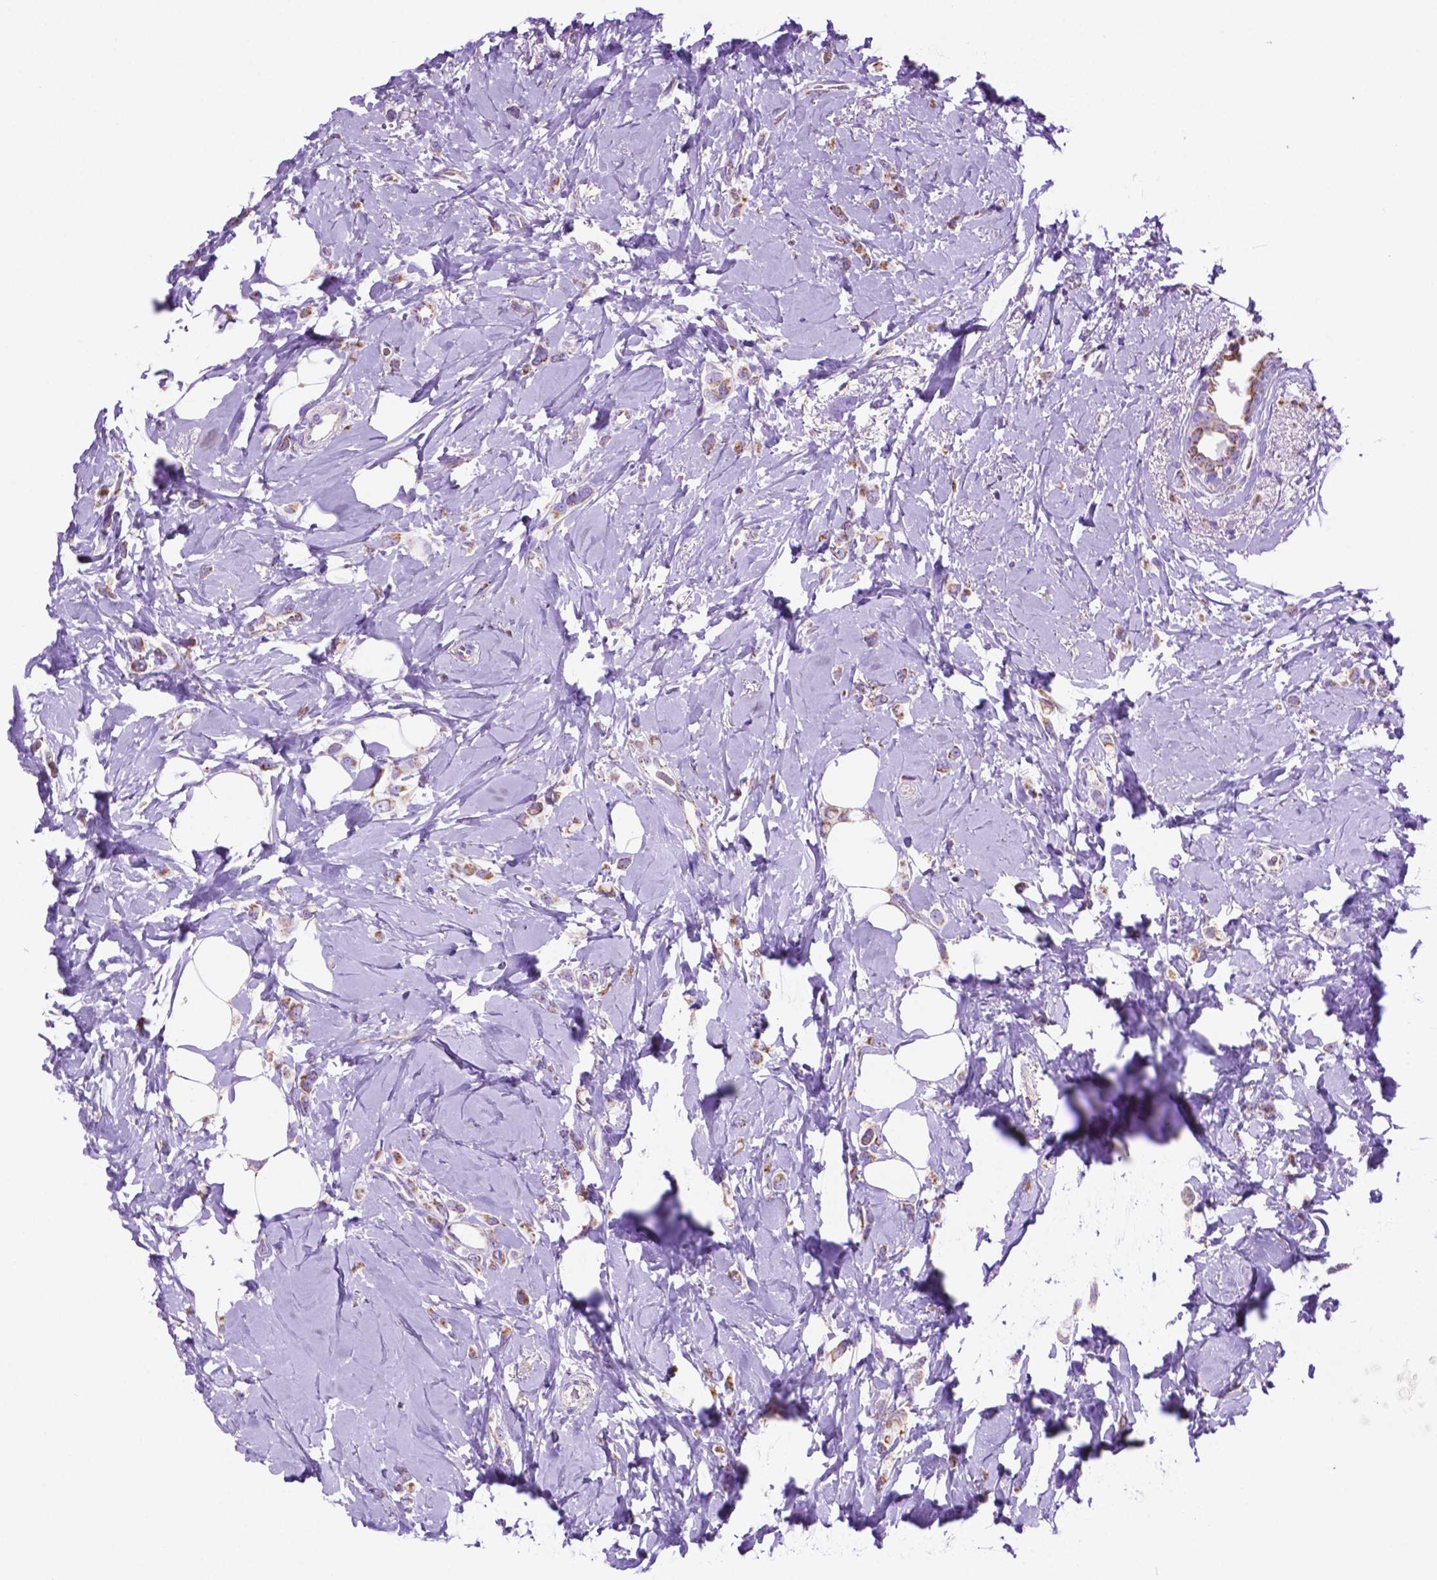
{"staining": {"intensity": "weak", "quantity": ">75%", "location": "cytoplasmic/membranous"}, "tissue": "breast cancer", "cell_type": "Tumor cells", "image_type": "cancer", "snomed": [{"axis": "morphology", "description": "Lobular carcinoma"}, {"axis": "topography", "description": "Breast"}], "caption": "Approximately >75% of tumor cells in human breast lobular carcinoma show weak cytoplasmic/membranous protein positivity as visualized by brown immunohistochemical staining.", "gene": "GDPD5", "patient": {"sex": "female", "age": 66}}